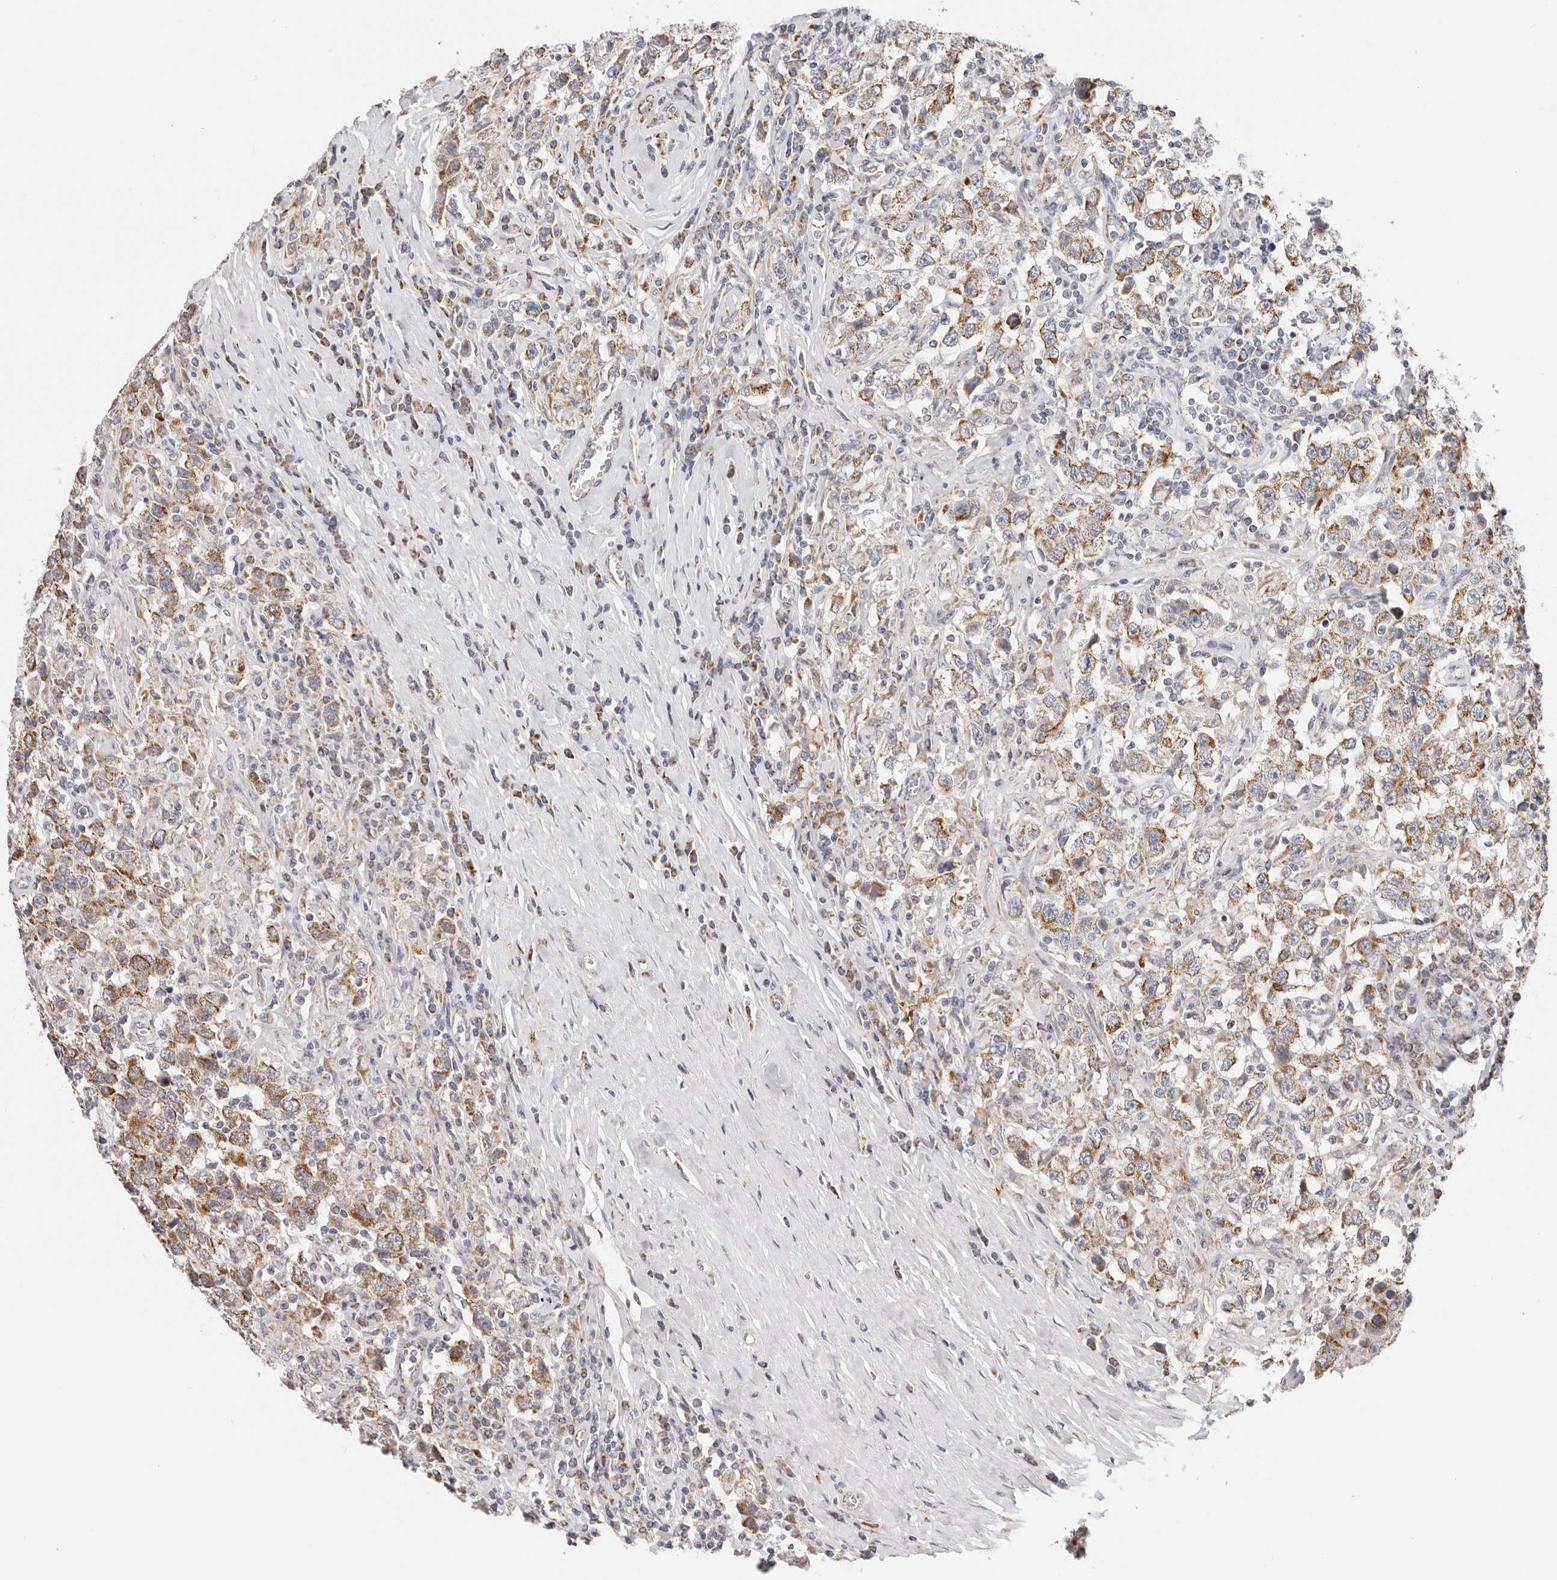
{"staining": {"intensity": "moderate", "quantity": "25%-75%", "location": "cytoplasmic/membranous"}, "tissue": "testis cancer", "cell_type": "Tumor cells", "image_type": "cancer", "snomed": [{"axis": "morphology", "description": "Seminoma, NOS"}, {"axis": "topography", "description": "Testis"}], "caption": "Seminoma (testis) stained for a protein (brown) reveals moderate cytoplasmic/membranous positive expression in about 25%-75% of tumor cells.", "gene": "AFDN", "patient": {"sex": "male", "age": 41}}